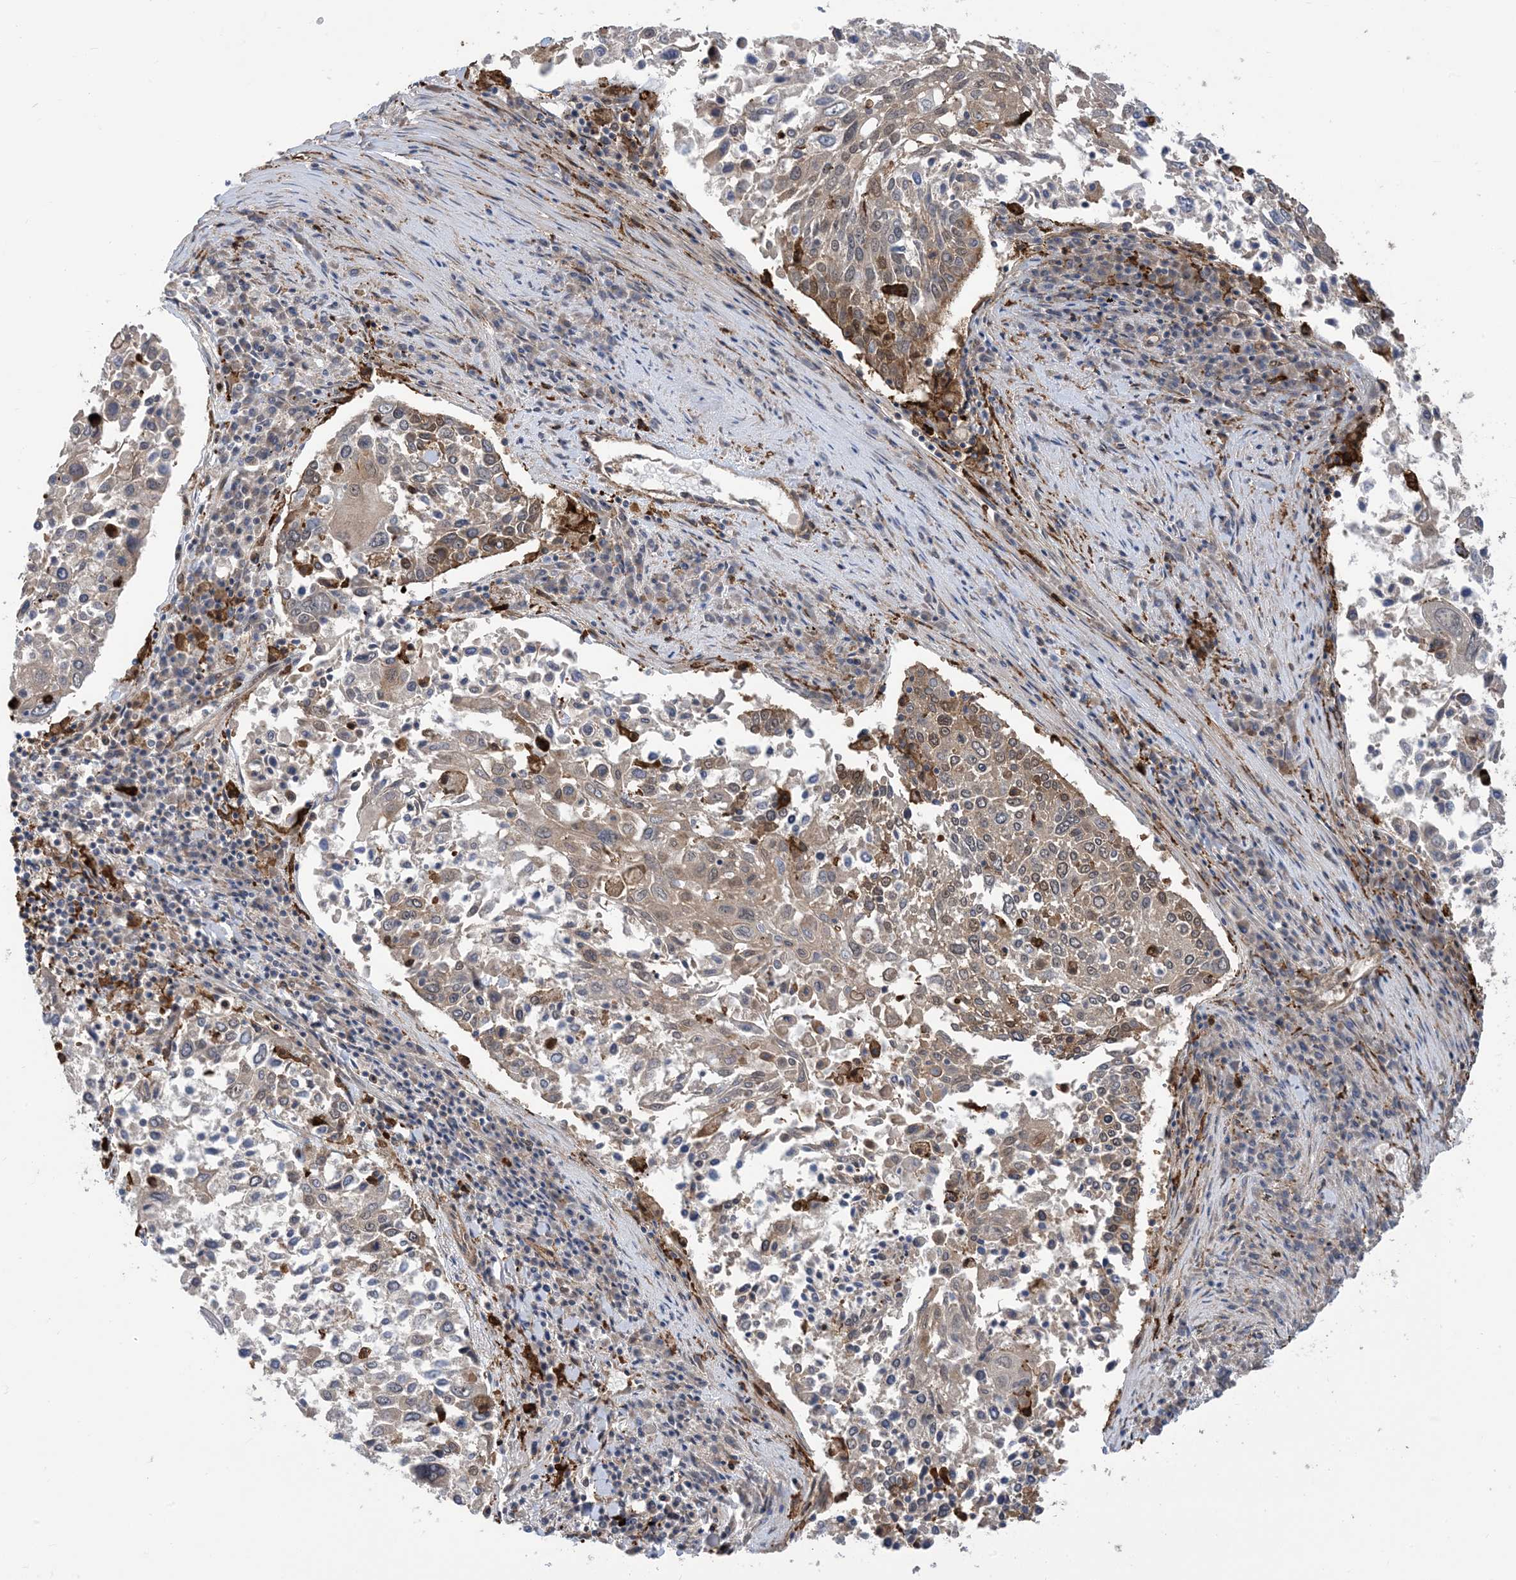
{"staining": {"intensity": "weak", "quantity": "25%-75%", "location": "cytoplasmic/membranous"}, "tissue": "lung cancer", "cell_type": "Tumor cells", "image_type": "cancer", "snomed": [{"axis": "morphology", "description": "Squamous cell carcinoma, NOS"}, {"axis": "topography", "description": "Lung"}], "caption": "Lung cancer (squamous cell carcinoma) stained for a protein demonstrates weak cytoplasmic/membranous positivity in tumor cells.", "gene": "HS1BP3", "patient": {"sex": "male", "age": 65}}